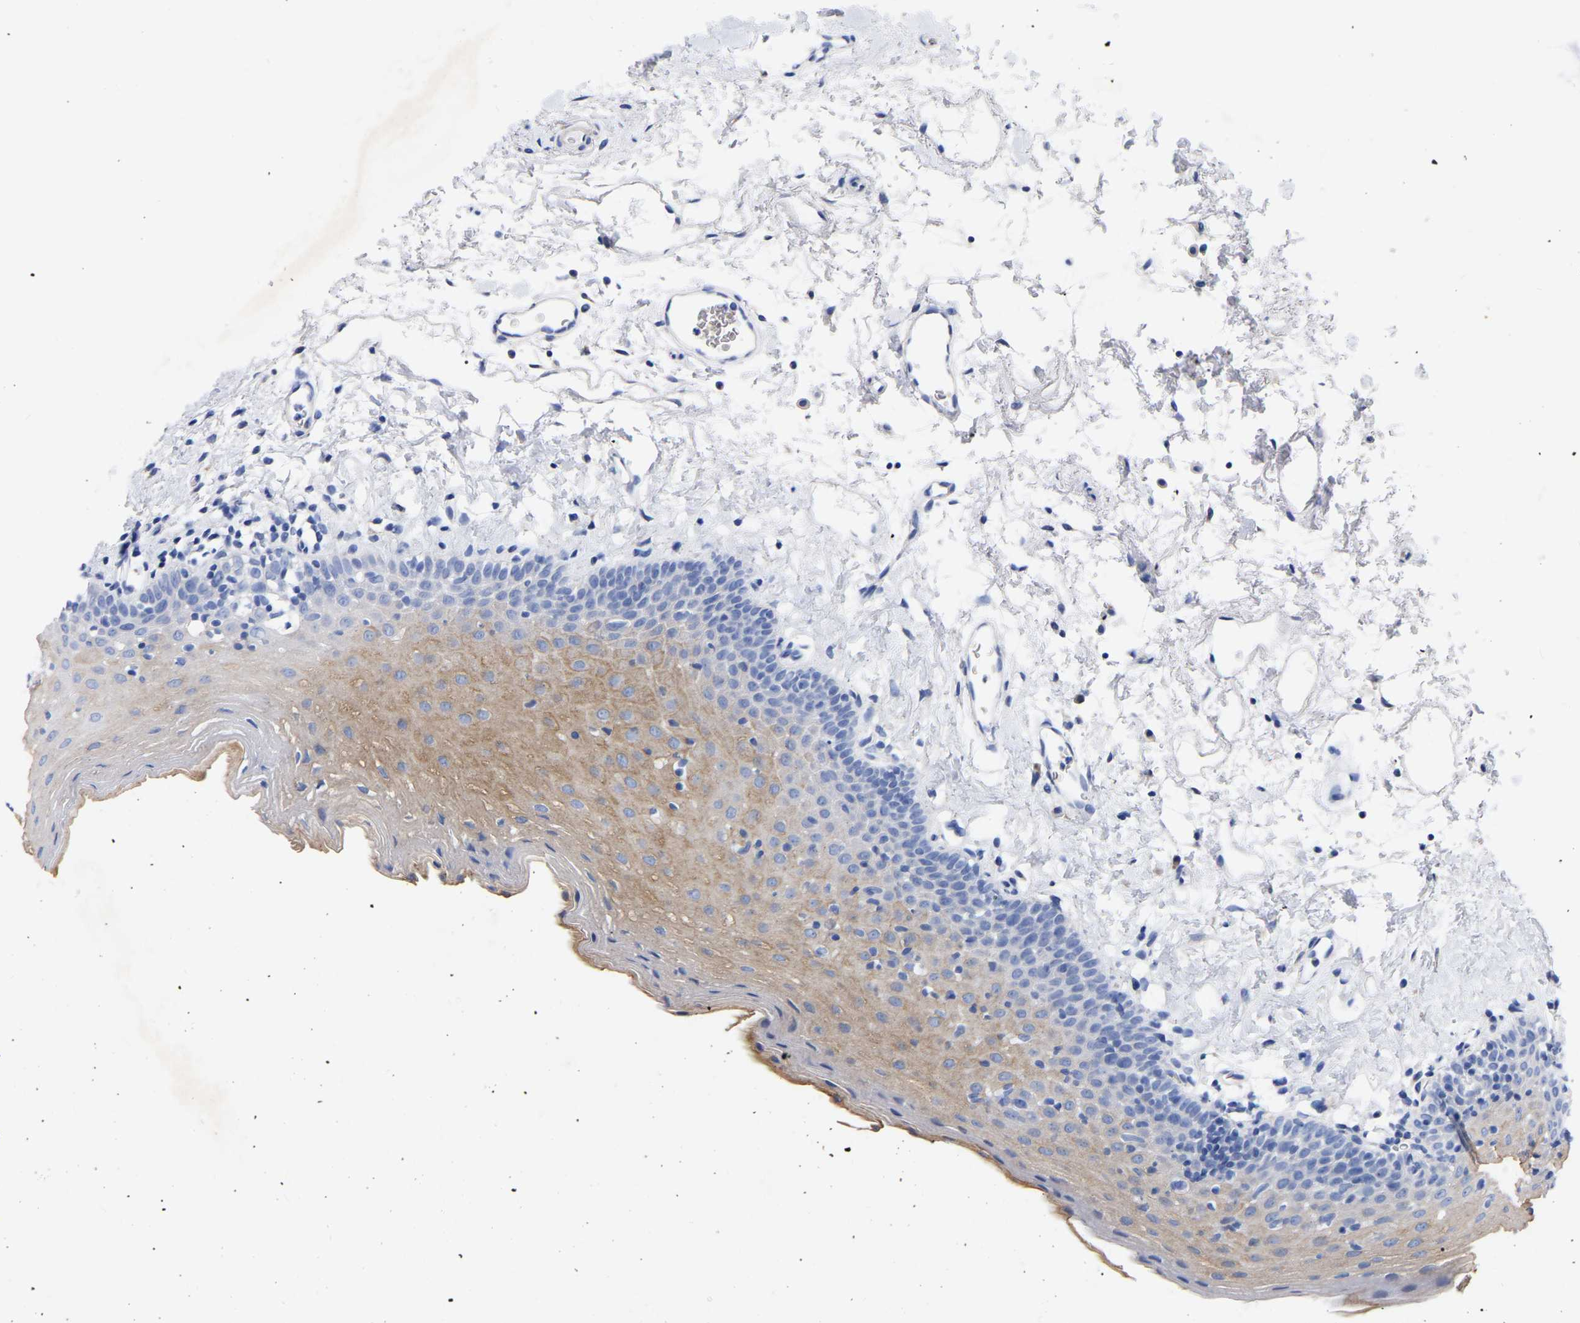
{"staining": {"intensity": "moderate", "quantity": "25%-75%", "location": "cytoplasmic/membranous"}, "tissue": "oral mucosa", "cell_type": "Squamous epithelial cells", "image_type": "normal", "snomed": [{"axis": "morphology", "description": "Normal tissue, NOS"}, {"axis": "topography", "description": "Oral tissue"}], "caption": "A brown stain labels moderate cytoplasmic/membranous positivity of a protein in squamous epithelial cells of unremarkable oral mucosa.", "gene": "GDF3", "patient": {"sex": "male", "age": 66}}